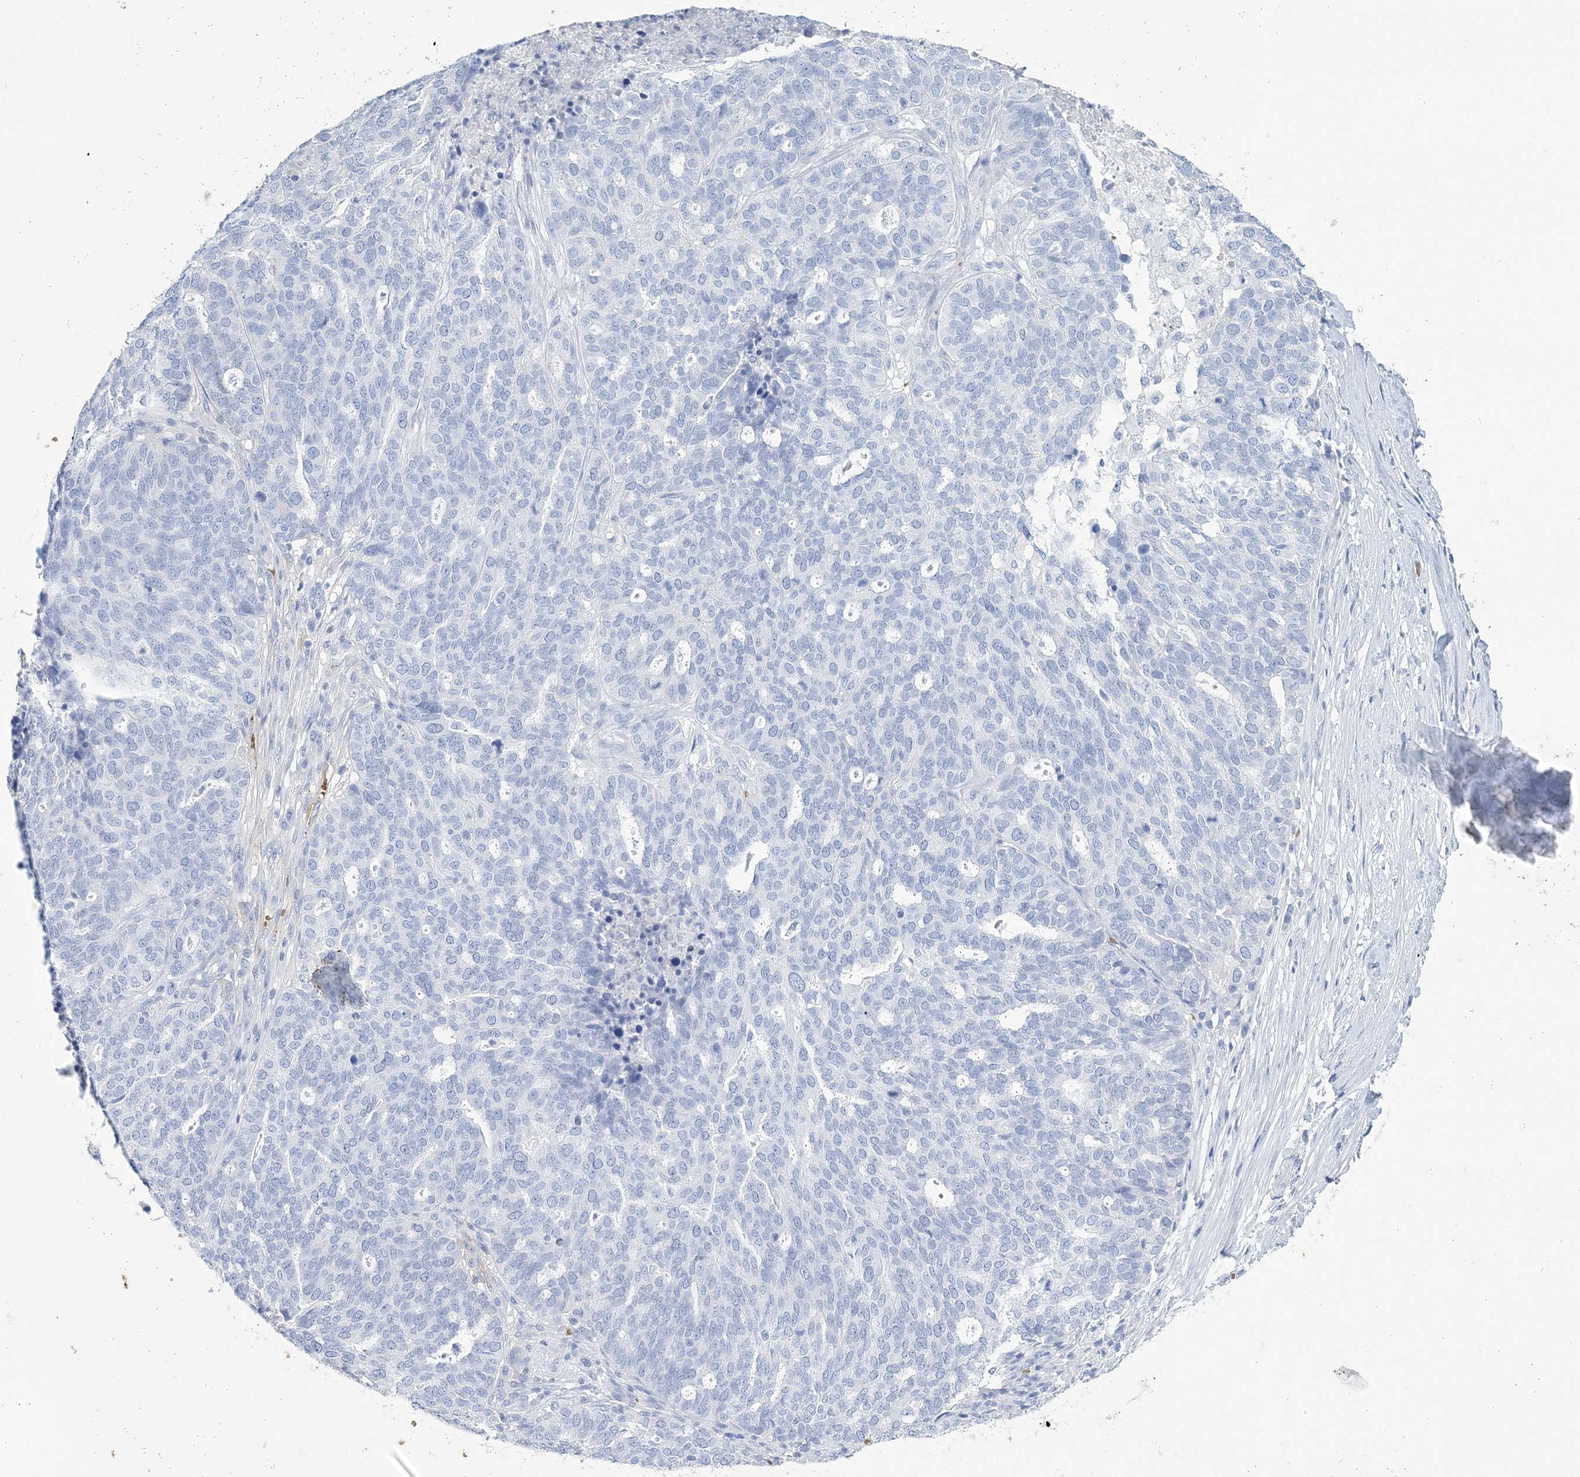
{"staining": {"intensity": "negative", "quantity": "none", "location": "none"}, "tissue": "ovarian cancer", "cell_type": "Tumor cells", "image_type": "cancer", "snomed": [{"axis": "morphology", "description": "Cystadenocarcinoma, serous, NOS"}, {"axis": "topography", "description": "Ovary"}], "caption": "High power microscopy image of an IHC photomicrograph of ovarian serous cystadenocarcinoma, revealing no significant expression in tumor cells. The staining was performed using DAB to visualize the protein expression in brown, while the nuclei were stained in blue with hematoxylin (Magnification: 20x).", "gene": "HBD", "patient": {"sex": "female", "age": 59}}